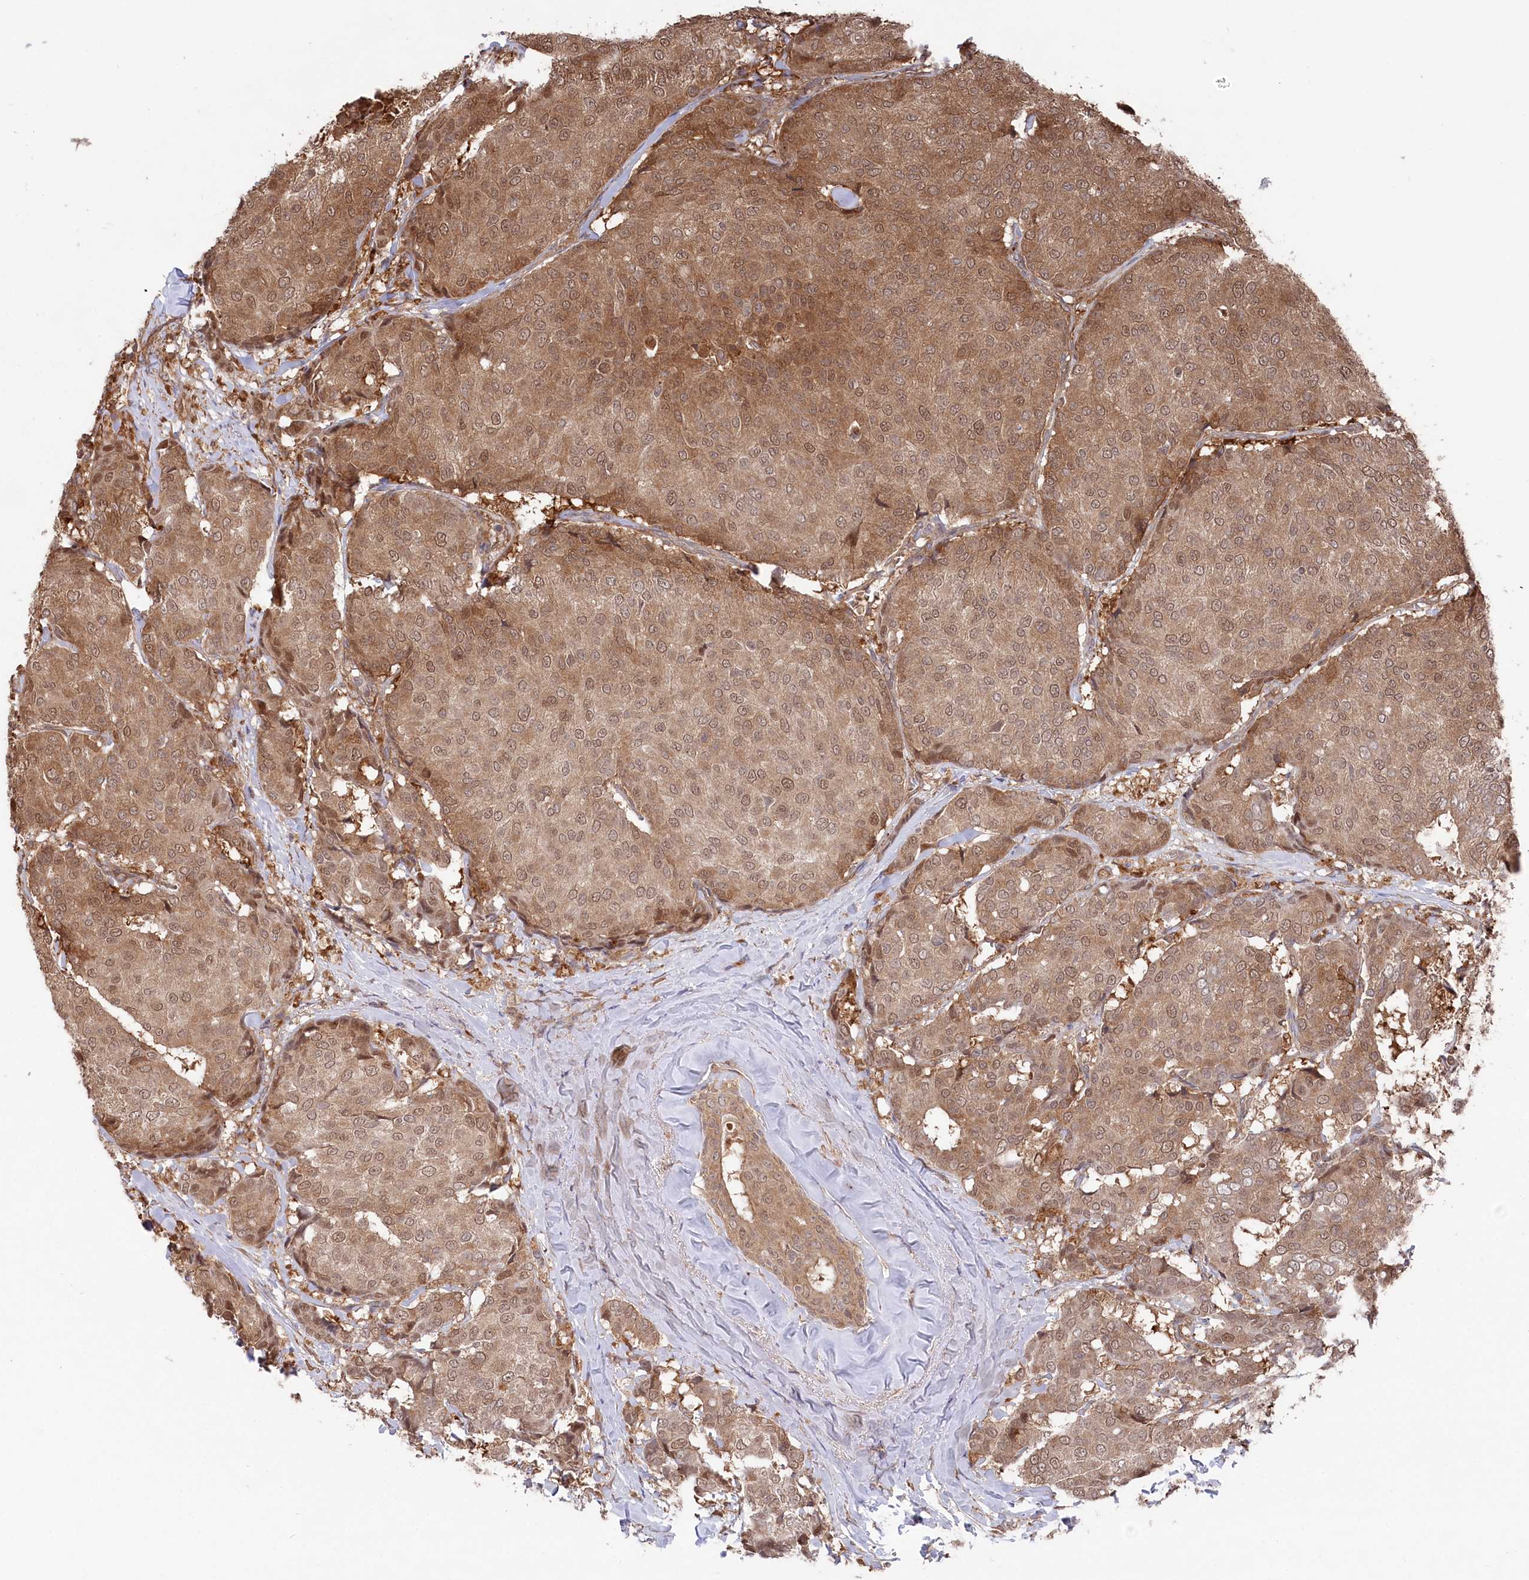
{"staining": {"intensity": "moderate", "quantity": ">75%", "location": "cytoplasmic/membranous,nuclear"}, "tissue": "breast cancer", "cell_type": "Tumor cells", "image_type": "cancer", "snomed": [{"axis": "morphology", "description": "Duct carcinoma"}, {"axis": "topography", "description": "Breast"}], "caption": "Human invasive ductal carcinoma (breast) stained with a brown dye reveals moderate cytoplasmic/membranous and nuclear positive staining in about >75% of tumor cells.", "gene": "PSMA1", "patient": {"sex": "female", "age": 75}}